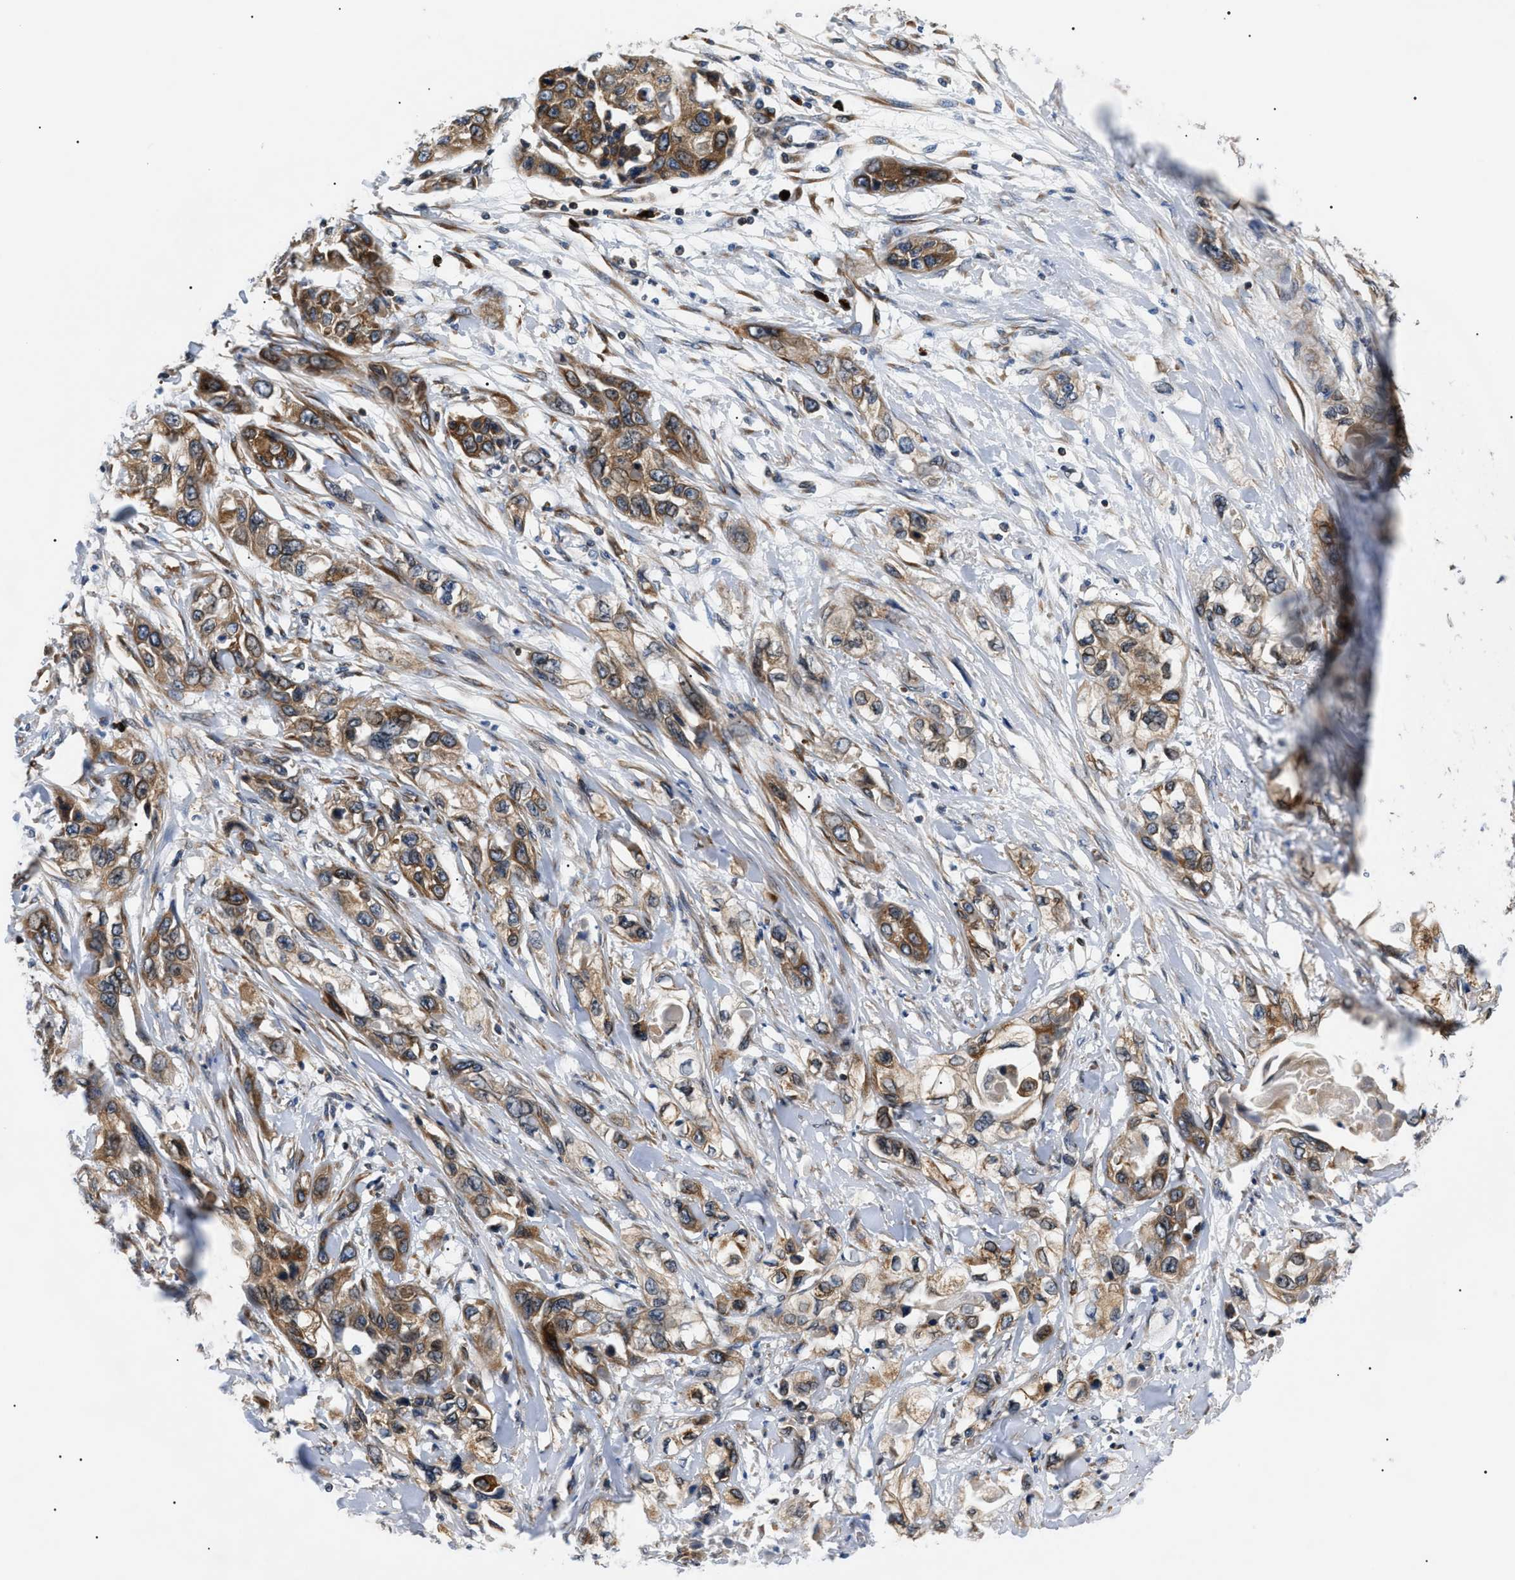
{"staining": {"intensity": "moderate", "quantity": ">75%", "location": "cytoplasmic/membranous"}, "tissue": "pancreatic cancer", "cell_type": "Tumor cells", "image_type": "cancer", "snomed": [{"axis": "morphology", "description": "Adenocarcinoma, NOS"}, {"axis": "topography", "description": "Pancreas"}], "caption": "Pancreatic cancer (adenocarcinoma) tissue reveals moderate cytoplasmic/membranous positivity in approximately >75% of tumor cells, visualized by immunohistochemistry.", "gene": "DERL1", "patient": {"sex": "female", "age": 70}}